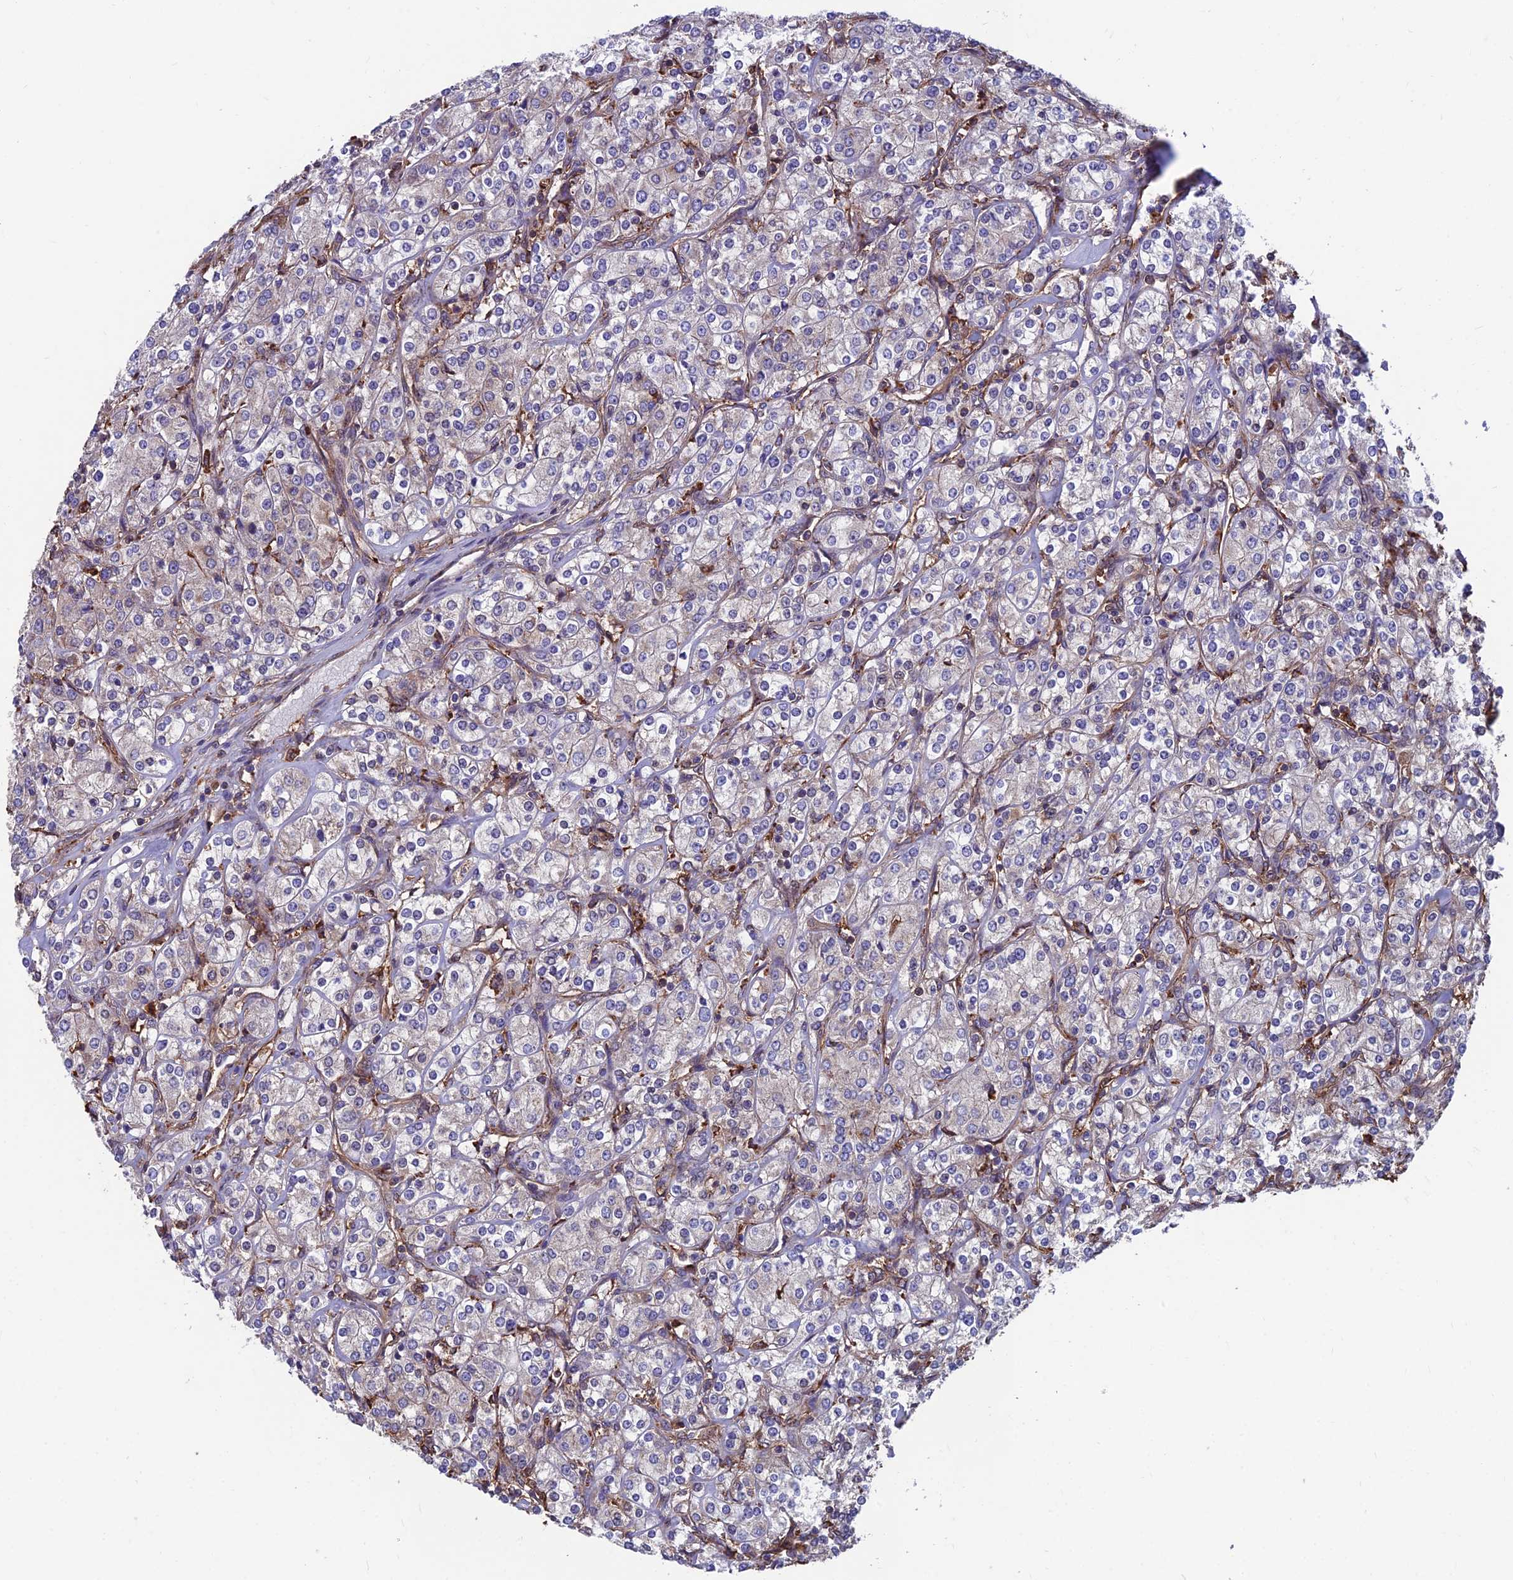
{"staining": {"intensity": "negative", "quantity": "none", "location": "none"}, "tissue": "renal cancer", "cell_type": "Tumor cells", "image_type": "cancer", "snomed": [{"axis": "morphology", "description": "Adenocarcinoma, NOS"}, {"axis": "topography", "description": "Kidney"}], "caption": "Immunohistochemical staining of renal cancer (adenocarcinoma) shows no significant positivity in tumor cells.", "gene": "RTN4RL1", "patient": {"sex": "male", "age": 77}}